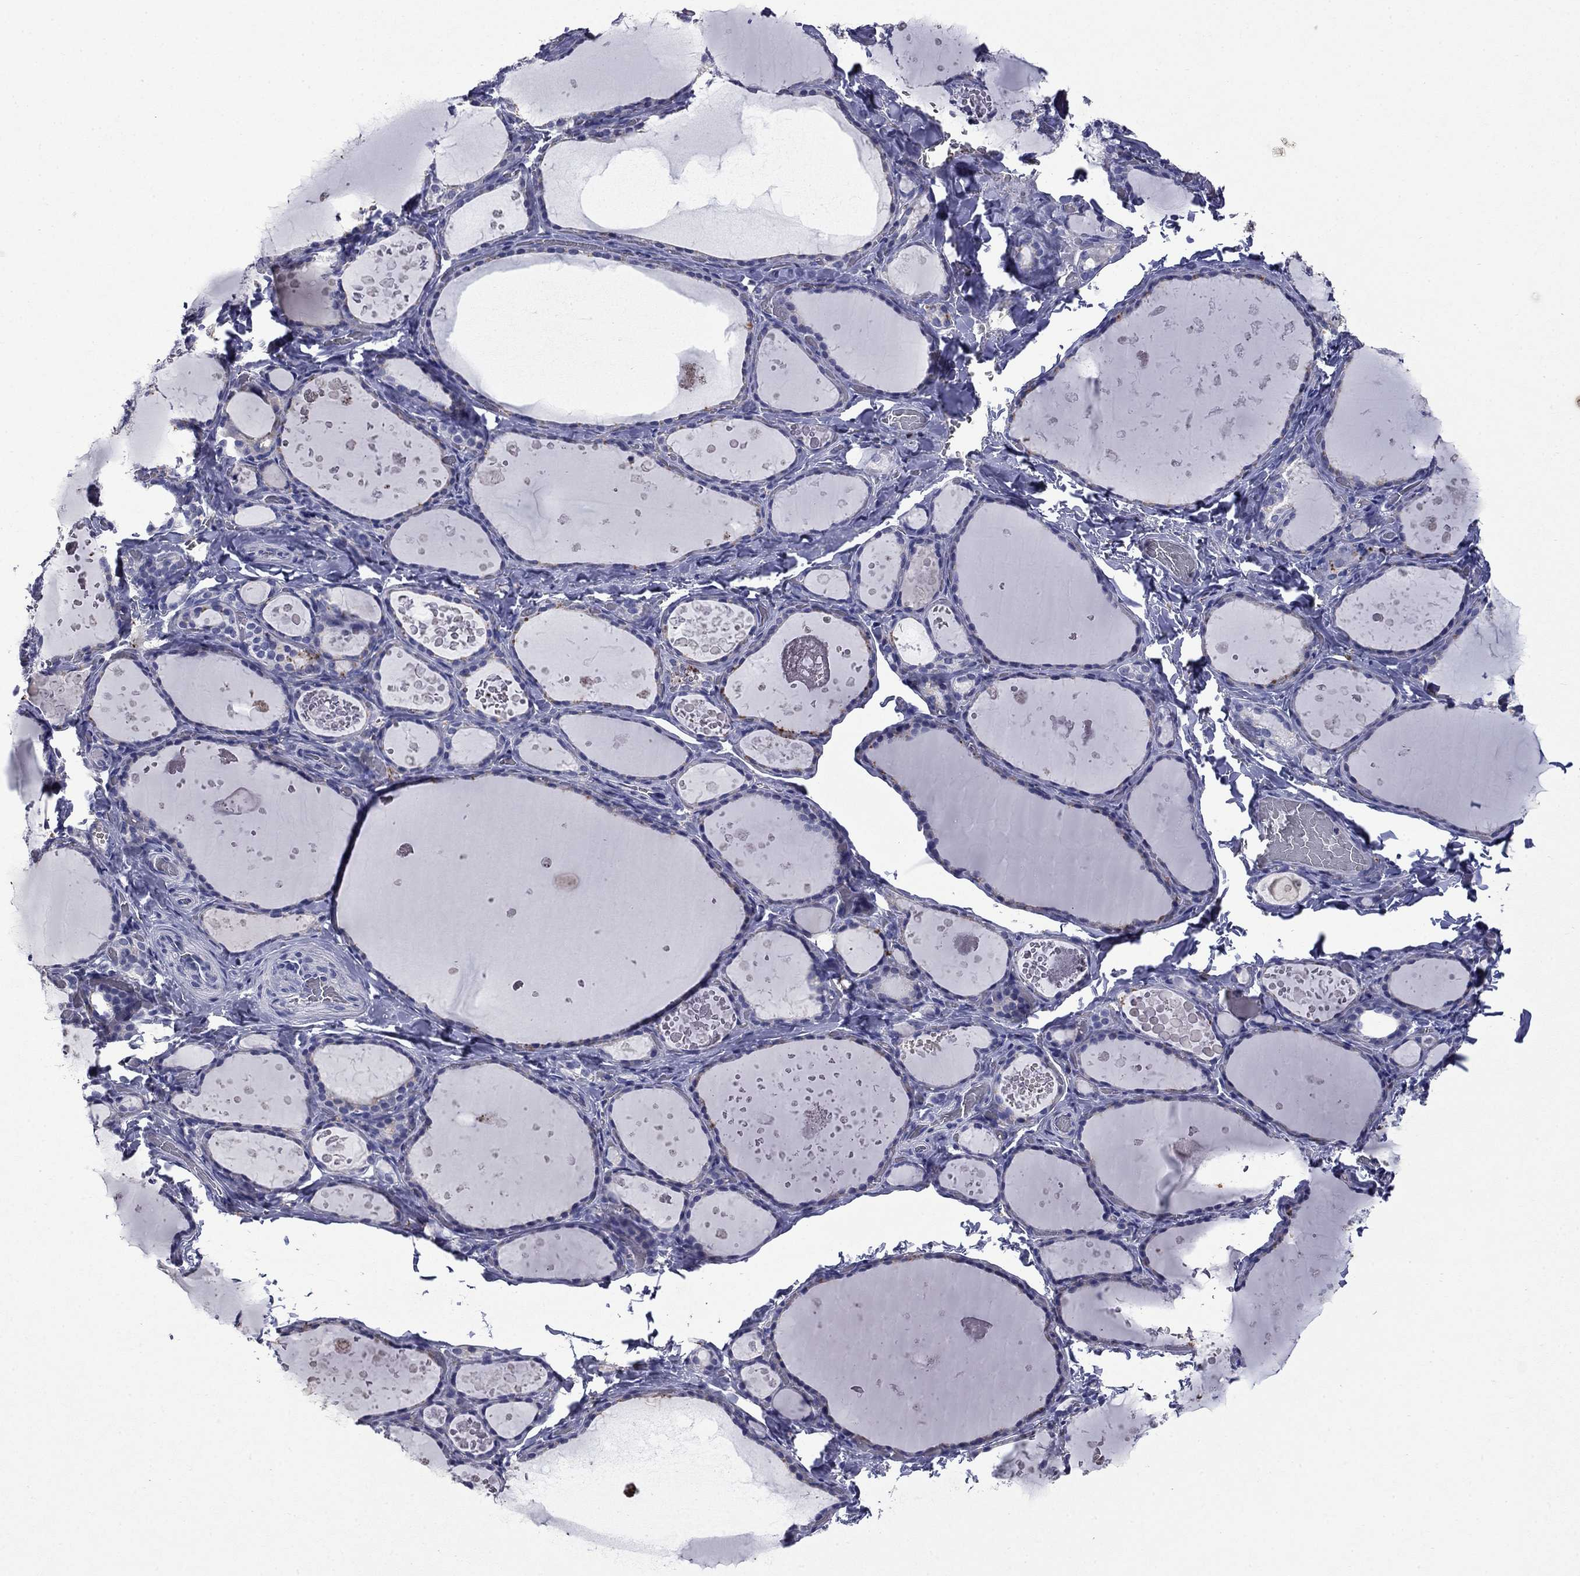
{"staining": {"intensity": "negative", "quantity": "none", "location": "none"}, "tissue": "thyroid gland", "cell_type": "Glandular cells", "image_type": "normal", "snomed": [{"axis": "morphology", "description": "Normal tissue, NOS"}, {"axis": "topography", "description": "Thyroid gland"}], "caption": "Thyroid gland was stained to show a protein in brown. There is no significant expression in glandular cells. (DAB IHC visualized using brightfield microscopy, high magnification).", "gene": "CFAP119", "patient": {"sex": "female", "age": 56}}